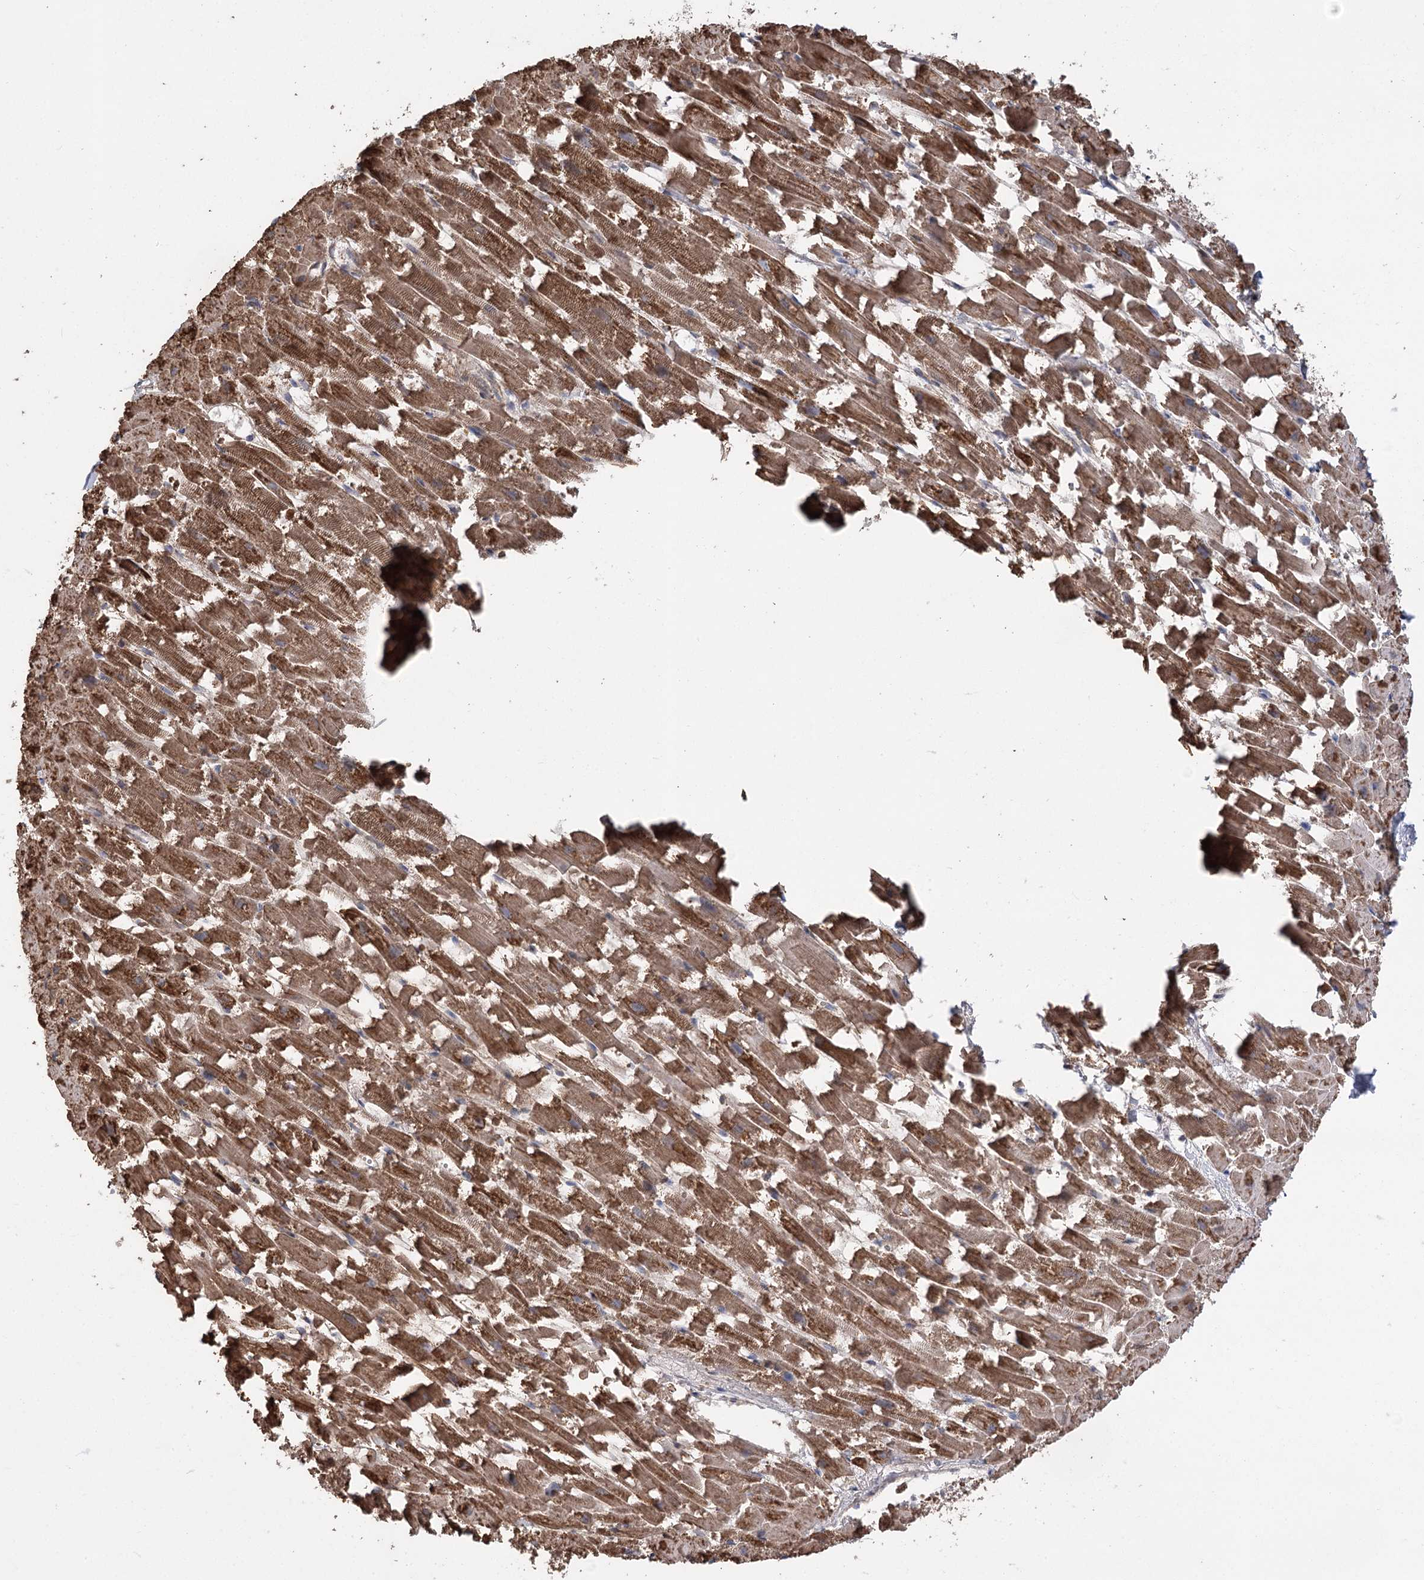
{"staining": {"intensity": "strong", "quantity": ">75%", "location": "cytoplasmic/membranous"}, "tissue": "heart muscle", "cell_type": "Cardiomyocytes", "image_type": "normal", "snomed": [{"axis": "morphology", "description": "Normal tissue, NOS"}, {"axis": "topography", "description": "Heart"}], "caption": "Immunohistochemistry (IHC) (DAB) staining of unremarkable heart muscle demonstrates strong cytoplasmic/membranous protein expression in approximately >75% of cardiomyocytes.", "gene": "RWDD4", "patient": {"sex": "female", "age": 64}}